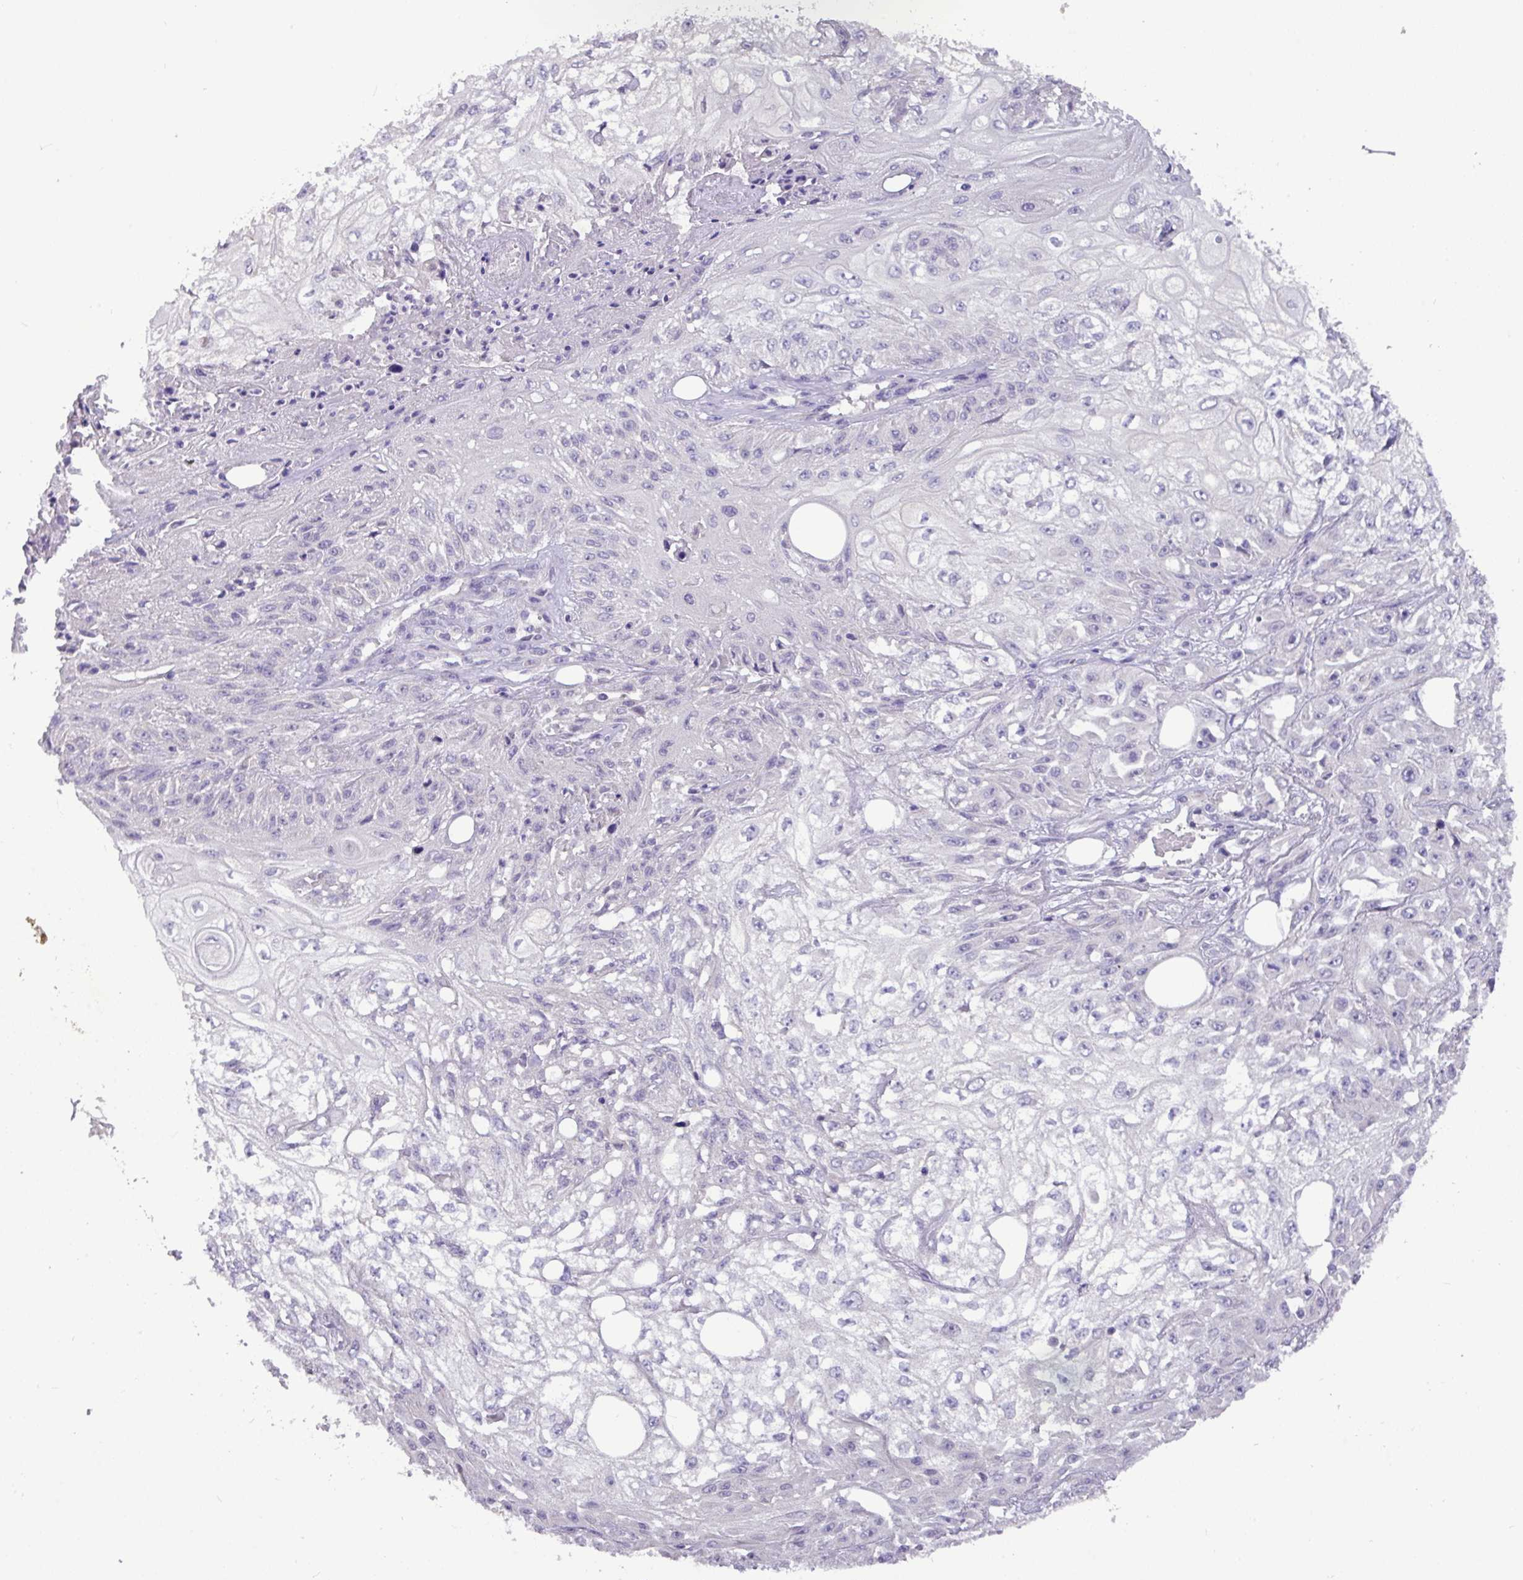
{"staining": {"intensity": "negative", "quantity": "none", "location": "none"}, "tissue": "skin cancer", "cell_type": "Tumor cells", "image_type": "cancer", "snomed": [{"axis": "morphology", "description": "Squamous cell carcinoma, NOS"}, {"axis": "morphology", "description": "Squamous cell carcinoma, metastatic, NOS"}, {"axis": "topography", "description": "Skin"}, {"axis": "topography", "description": "Lymph node"}], "caption": "Immunohistochemical staining of metastatic squamous cell carcinoma (skin) reveals no significant staining in tumor cells.", "gene": "PAX8", "patient": {"sex": "male", "age": 75}}